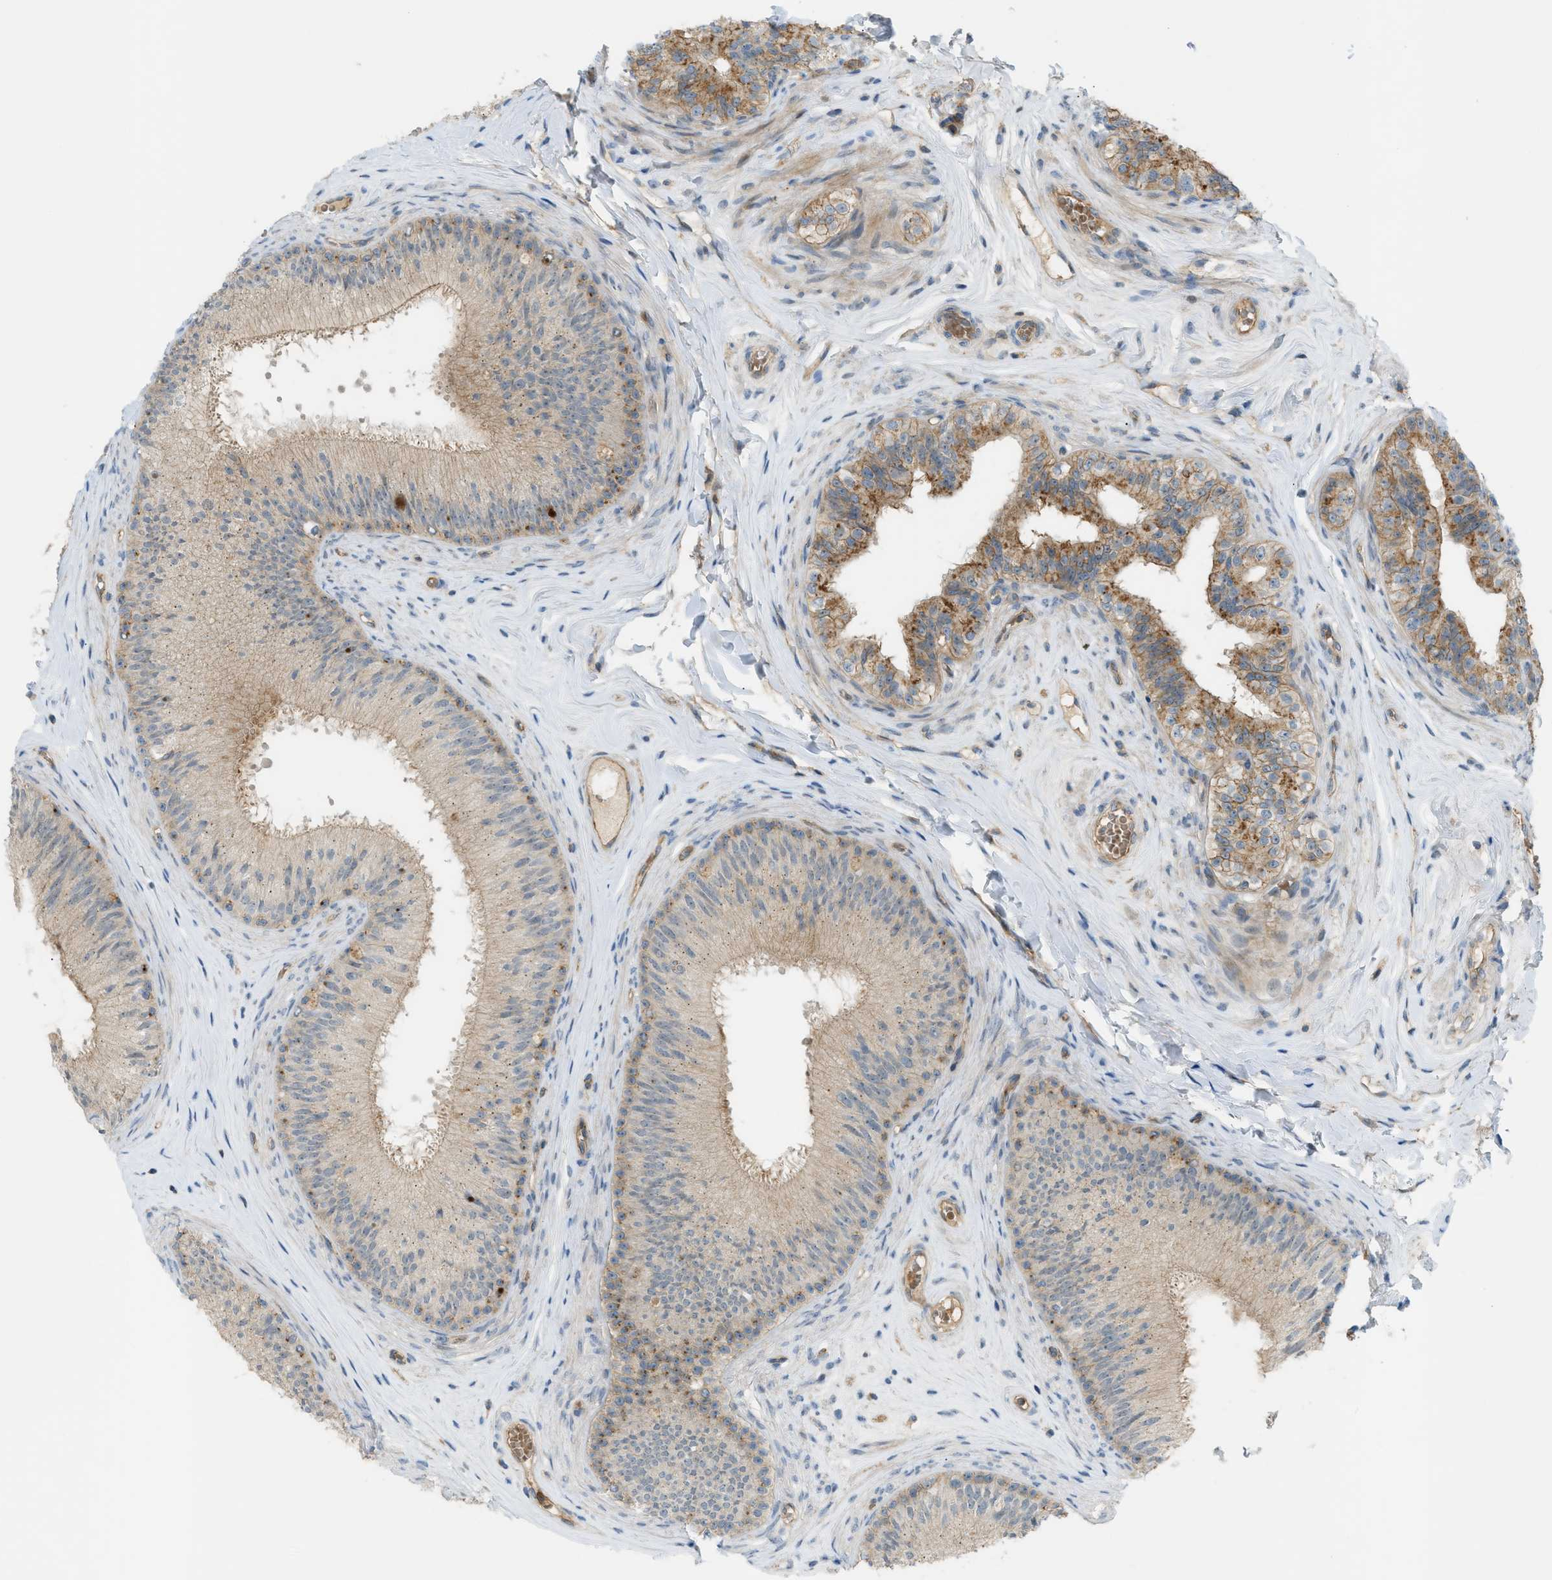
{"staining": {"intensity": "moderate", "quantity": "25%-75%", "location": "cytoplasmic/membranous"}, "tissue": "epididymis", "cell_type": "Glandular cells", "image_type": "normal", "snomed": [{"axis": "morphology", "description": "Normal tissue, NOS"}, {"axis": "topography", "description": "Testis"}, {"axis": "topography", "description": "Epididymis"}], "caption": "IHC image of normal epididymis: human epididymis stained using IHC displays medium levels of moderate protein expression localized specifically in the cytoplasmic/membranous of glandular cells, appearing as a cytoplasmic/membranous brown color.", "gene": "GRK6", "patient": {"sex": "male", "age": 36}}